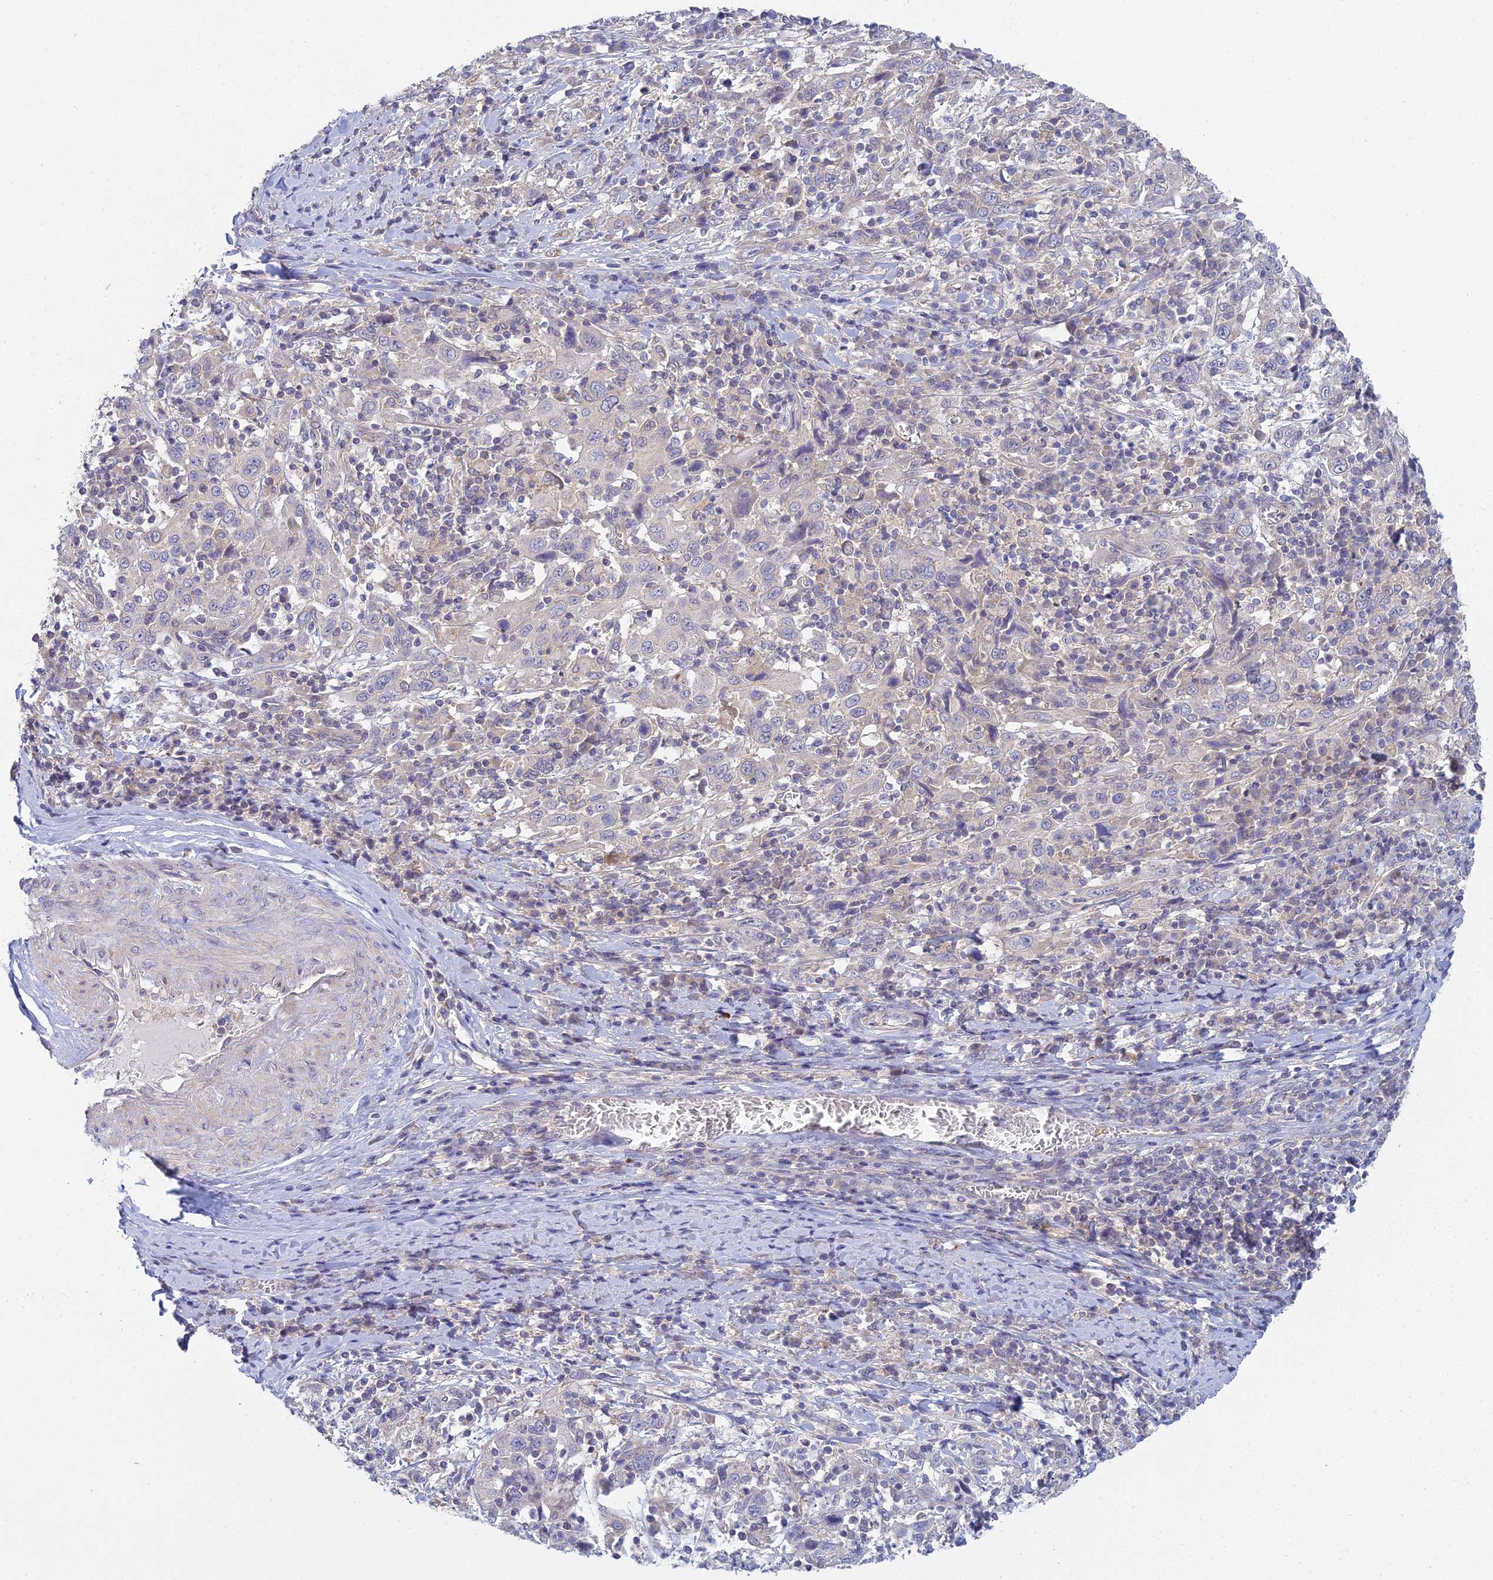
{"staining": {"intensity": "negative", "quantity": "none", "location": "none"}, "tissue": "cervical cancer", "cell_type": "Tumor cells", "image_type": "cancer", "snomed": [{"axis": "morphology", "description": "Squamous cell carcinoma, NOS"}, {"axis": "topography", "description": "Cervix"}], "caption": "This is an immunohistochemistry histopathology image of squamous cell carcinoma (cervical). There is no positivity in tumor cells.", "gene": "METTL26", "patient": {"sex": "female", "age": 46}}